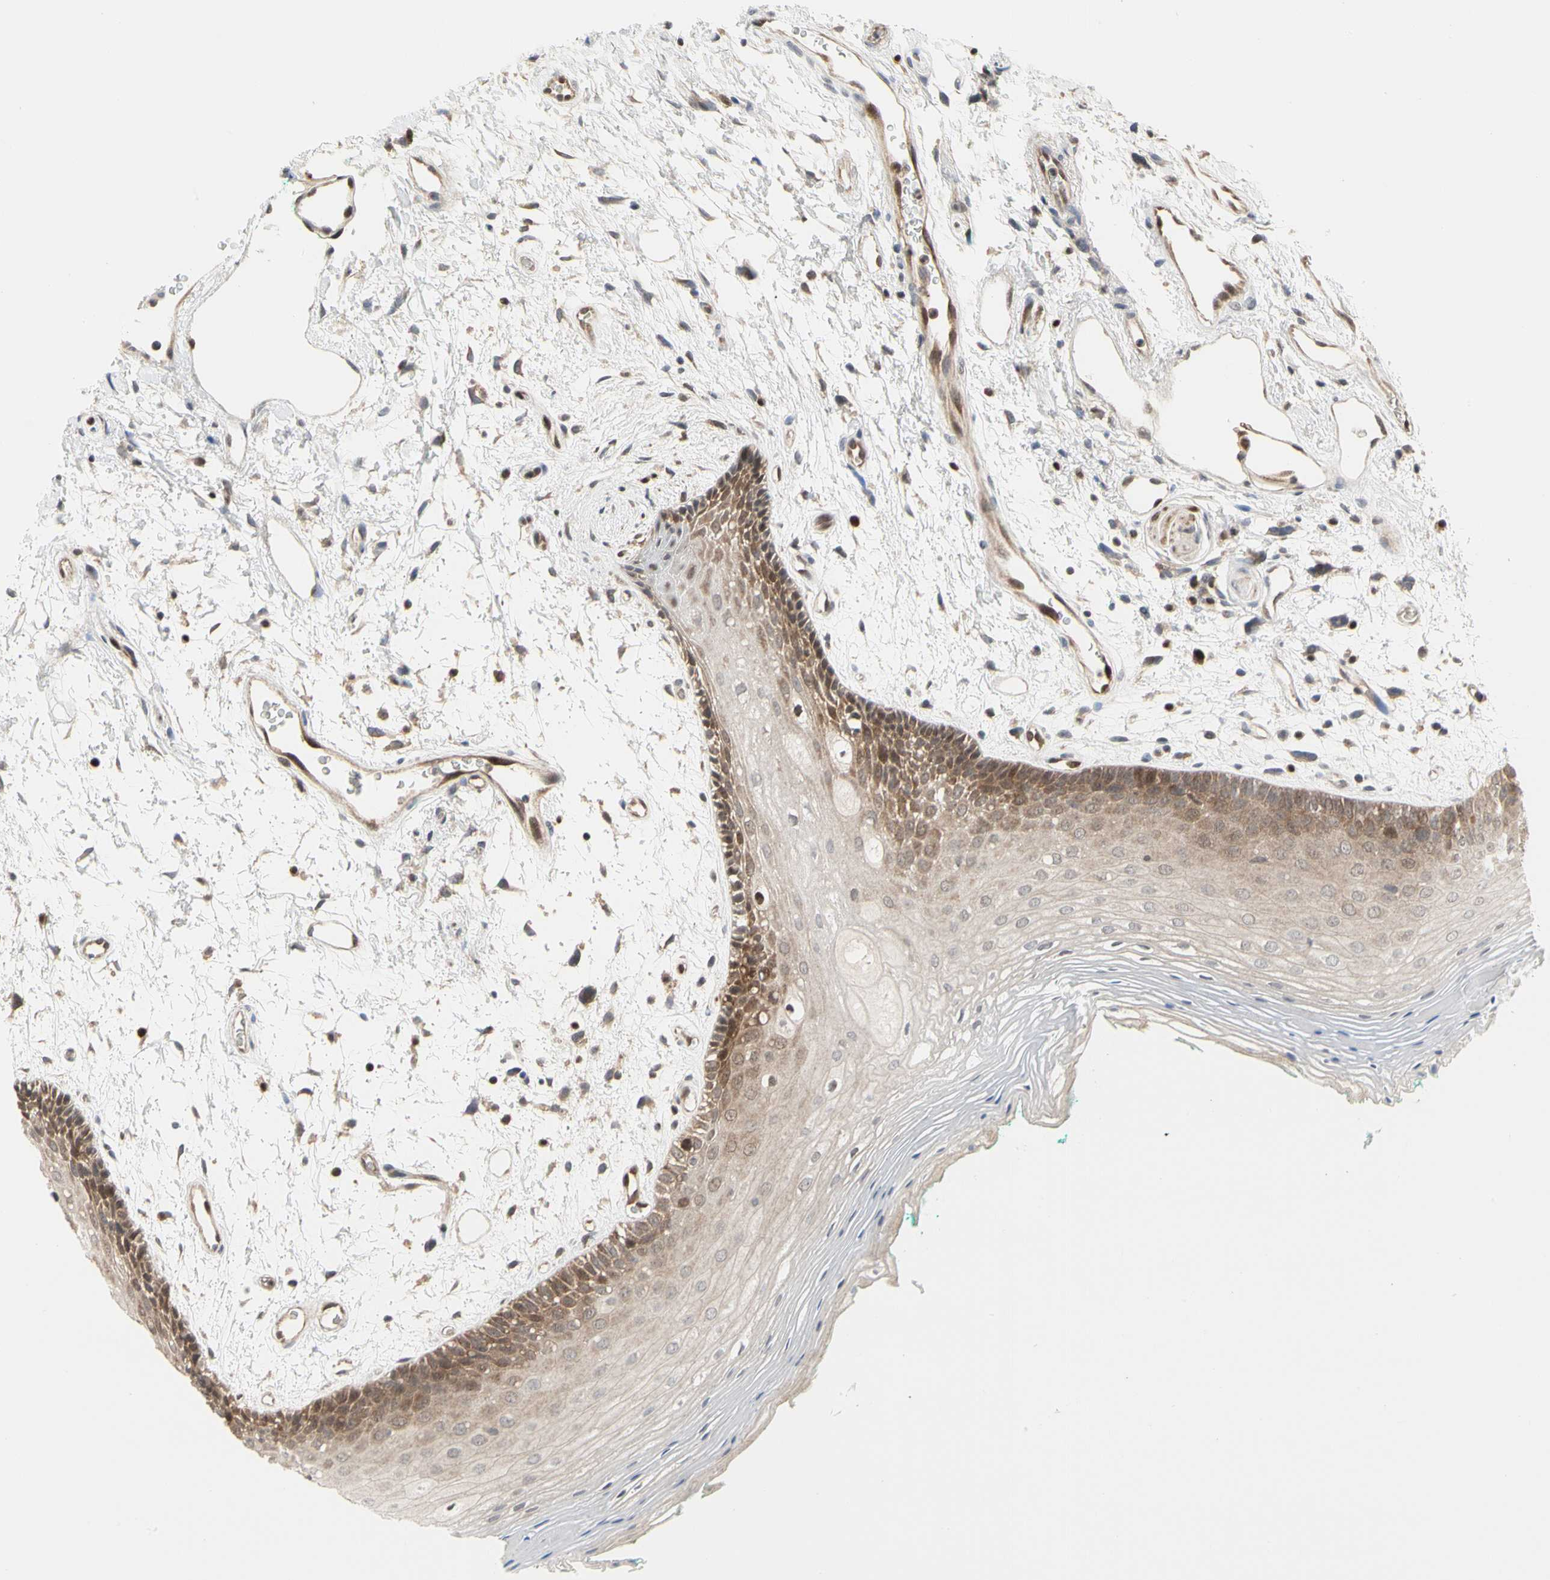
{"staining": {"intensity": "moderate", "quantity": "25%-75%", "location": "cytoplasmic/membranous"}, "tissue": "oral mucosa", "cell_type": "Squamous epithelial cells", "image_type": "normal", "snomed": [{"axis": "morphology", "description": "Normal tissue, NOS"}, {"axis": "topography", "description": "Skeletal muscle"}, {"axis": "topography", "description": "Oral tissue"}, {"axis": "topography", "description": "Peripheral nerve tissue"}], "caption": "Brown immunohistochemical staining in unremarkable oral mucosa shows moderate cytoplasmic/membranous positivity in about 25%-75% of squamous epithelial cells.", "gene": "CDK5", "patient": {"sex": "female", "age": 84}}